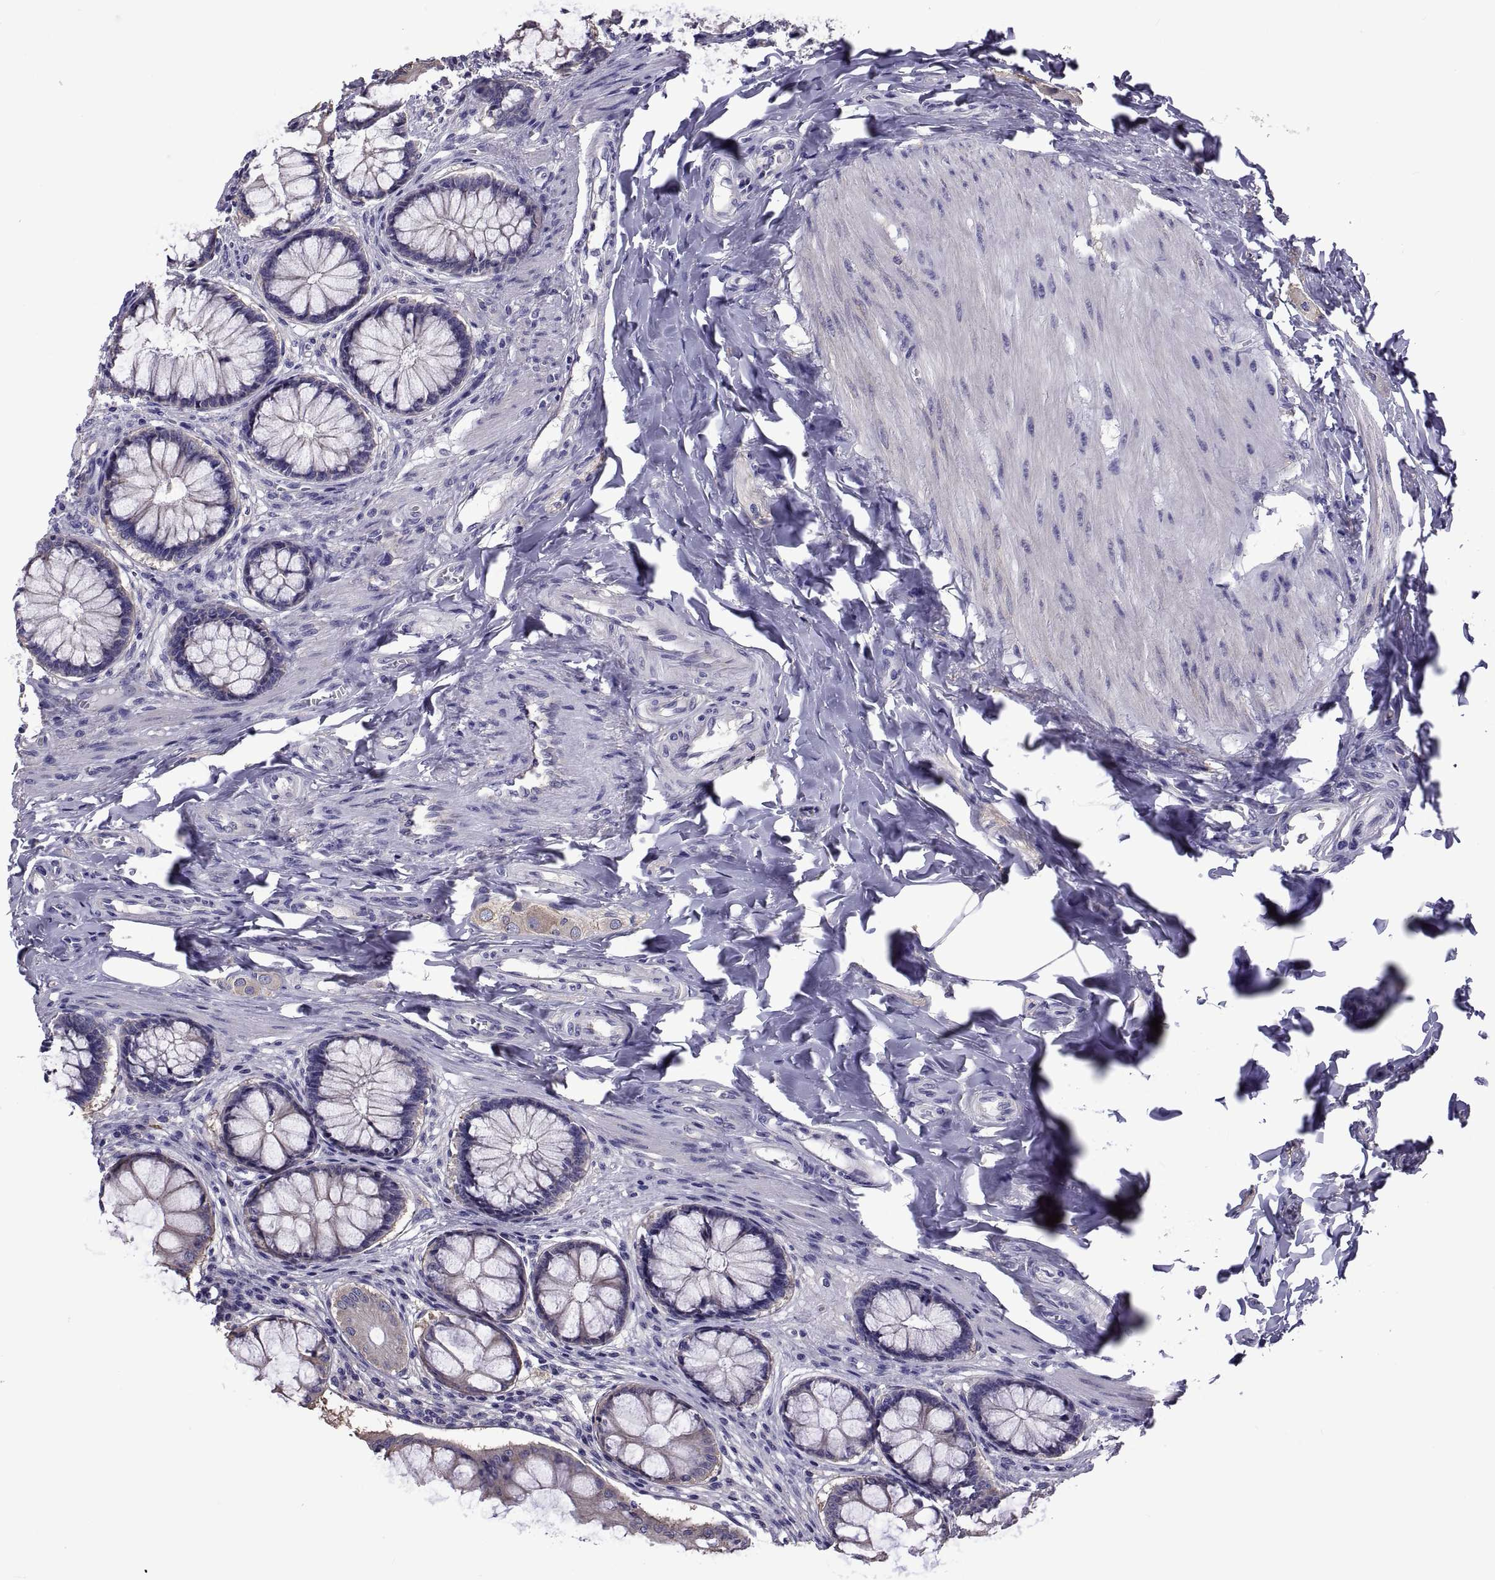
{"staining": {"intensity": "negative", "quantity": "none", "location": "none"}, "tissue": "colon", "cell_type": "Endothelial cells", "image_type": "normal", "snomed": [{"axis": "morphology", "description": "Normal tissue, NOS"}, {"axis": "topography", "description": "Colon"}], "caption": "Endothelial cells show no significant positivity in benign colon.", "gene": "TMC3", "patient": {"sex": "female", "age": 65}}